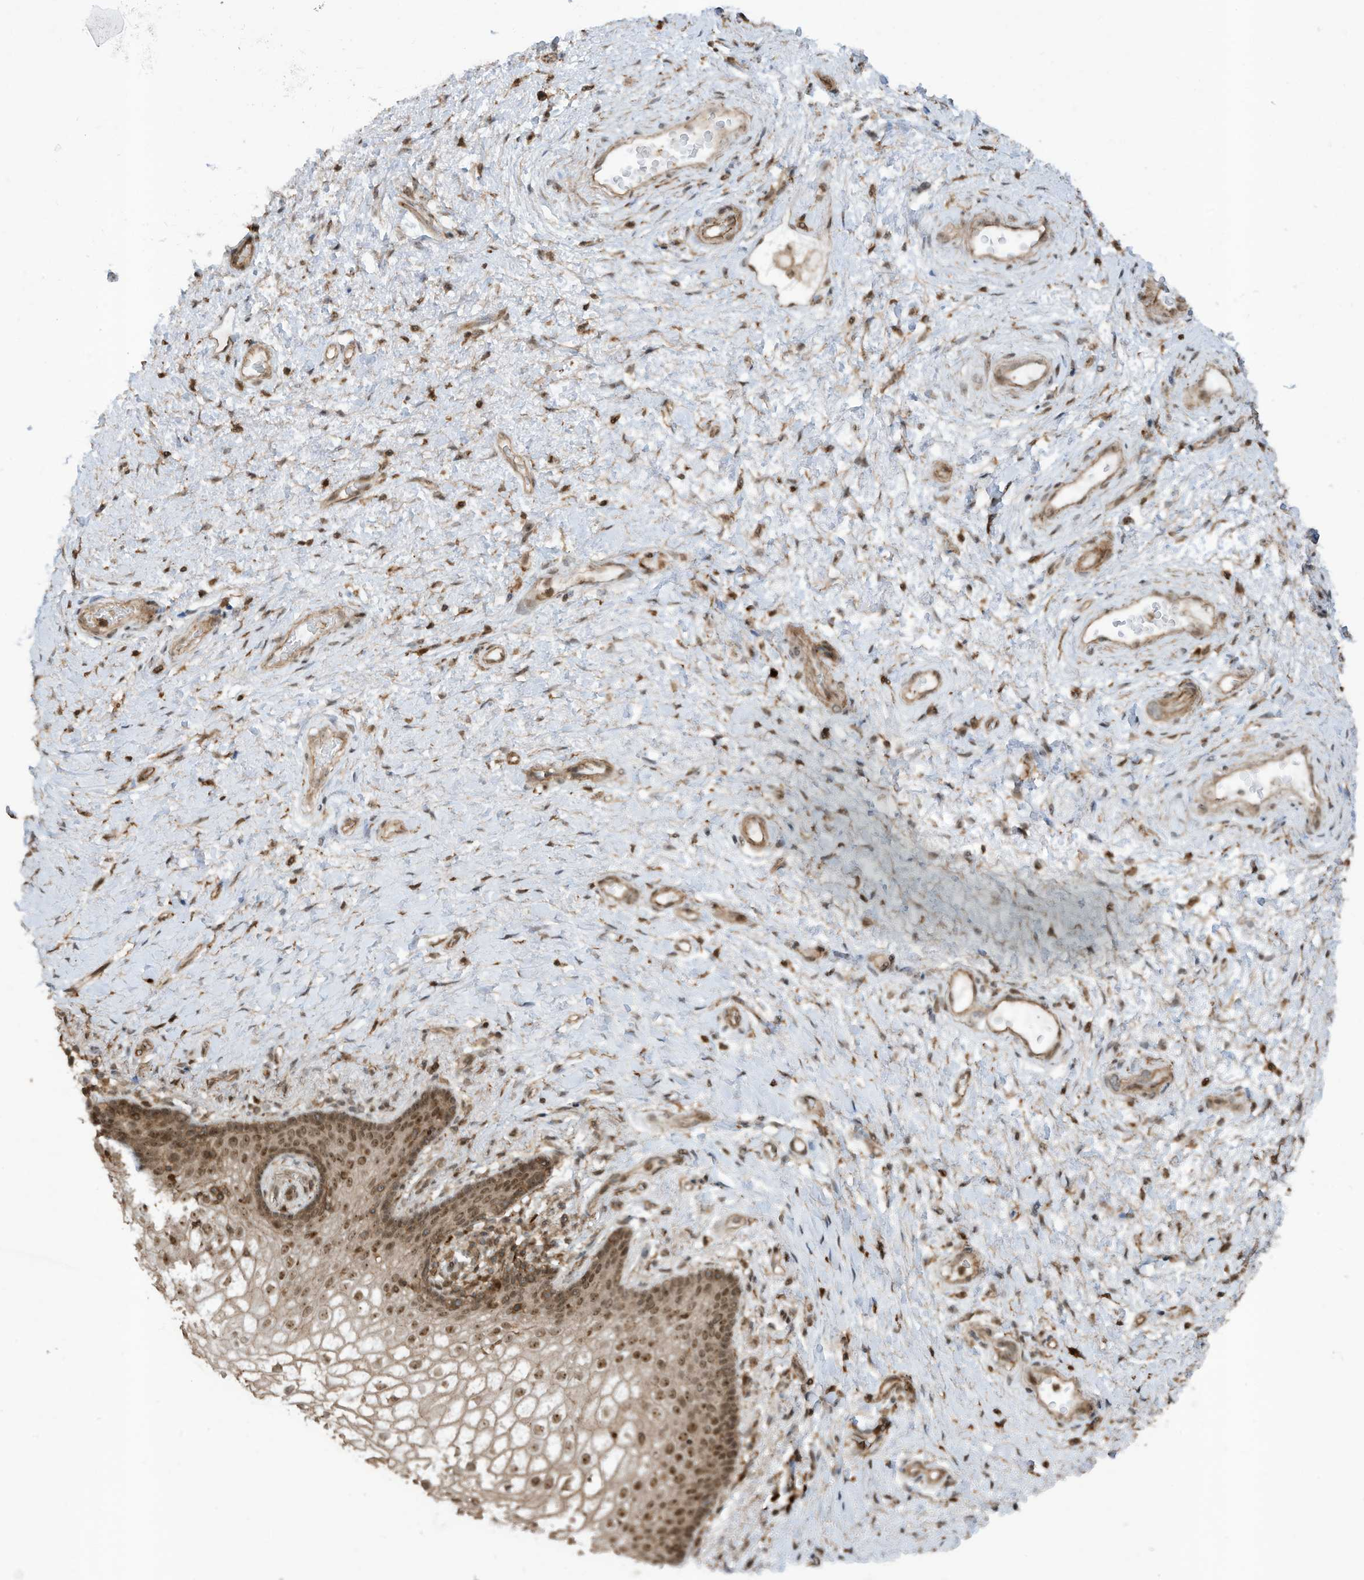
{"staining": {"intensity": "moderate", "quantity": ">75%", "location": "nuclear"}, "tissue": "vagina", "cell_type": "Squamous epithelial cells", "image_type": "normal", "snomed": [{"axis": "morphology", "description": "Normal tissue, NOS"}, {"axis": "topography", "description": "Vagina"}], "caption": "A micrograph showing moderate nuclear staining in approximately >75% of squamous epithelial cells in unremarkable vagina, as visualized by brown immunohistochemical staining.", "gene": "REPIN1", "patient": {"sex": "female", "age": 60}}